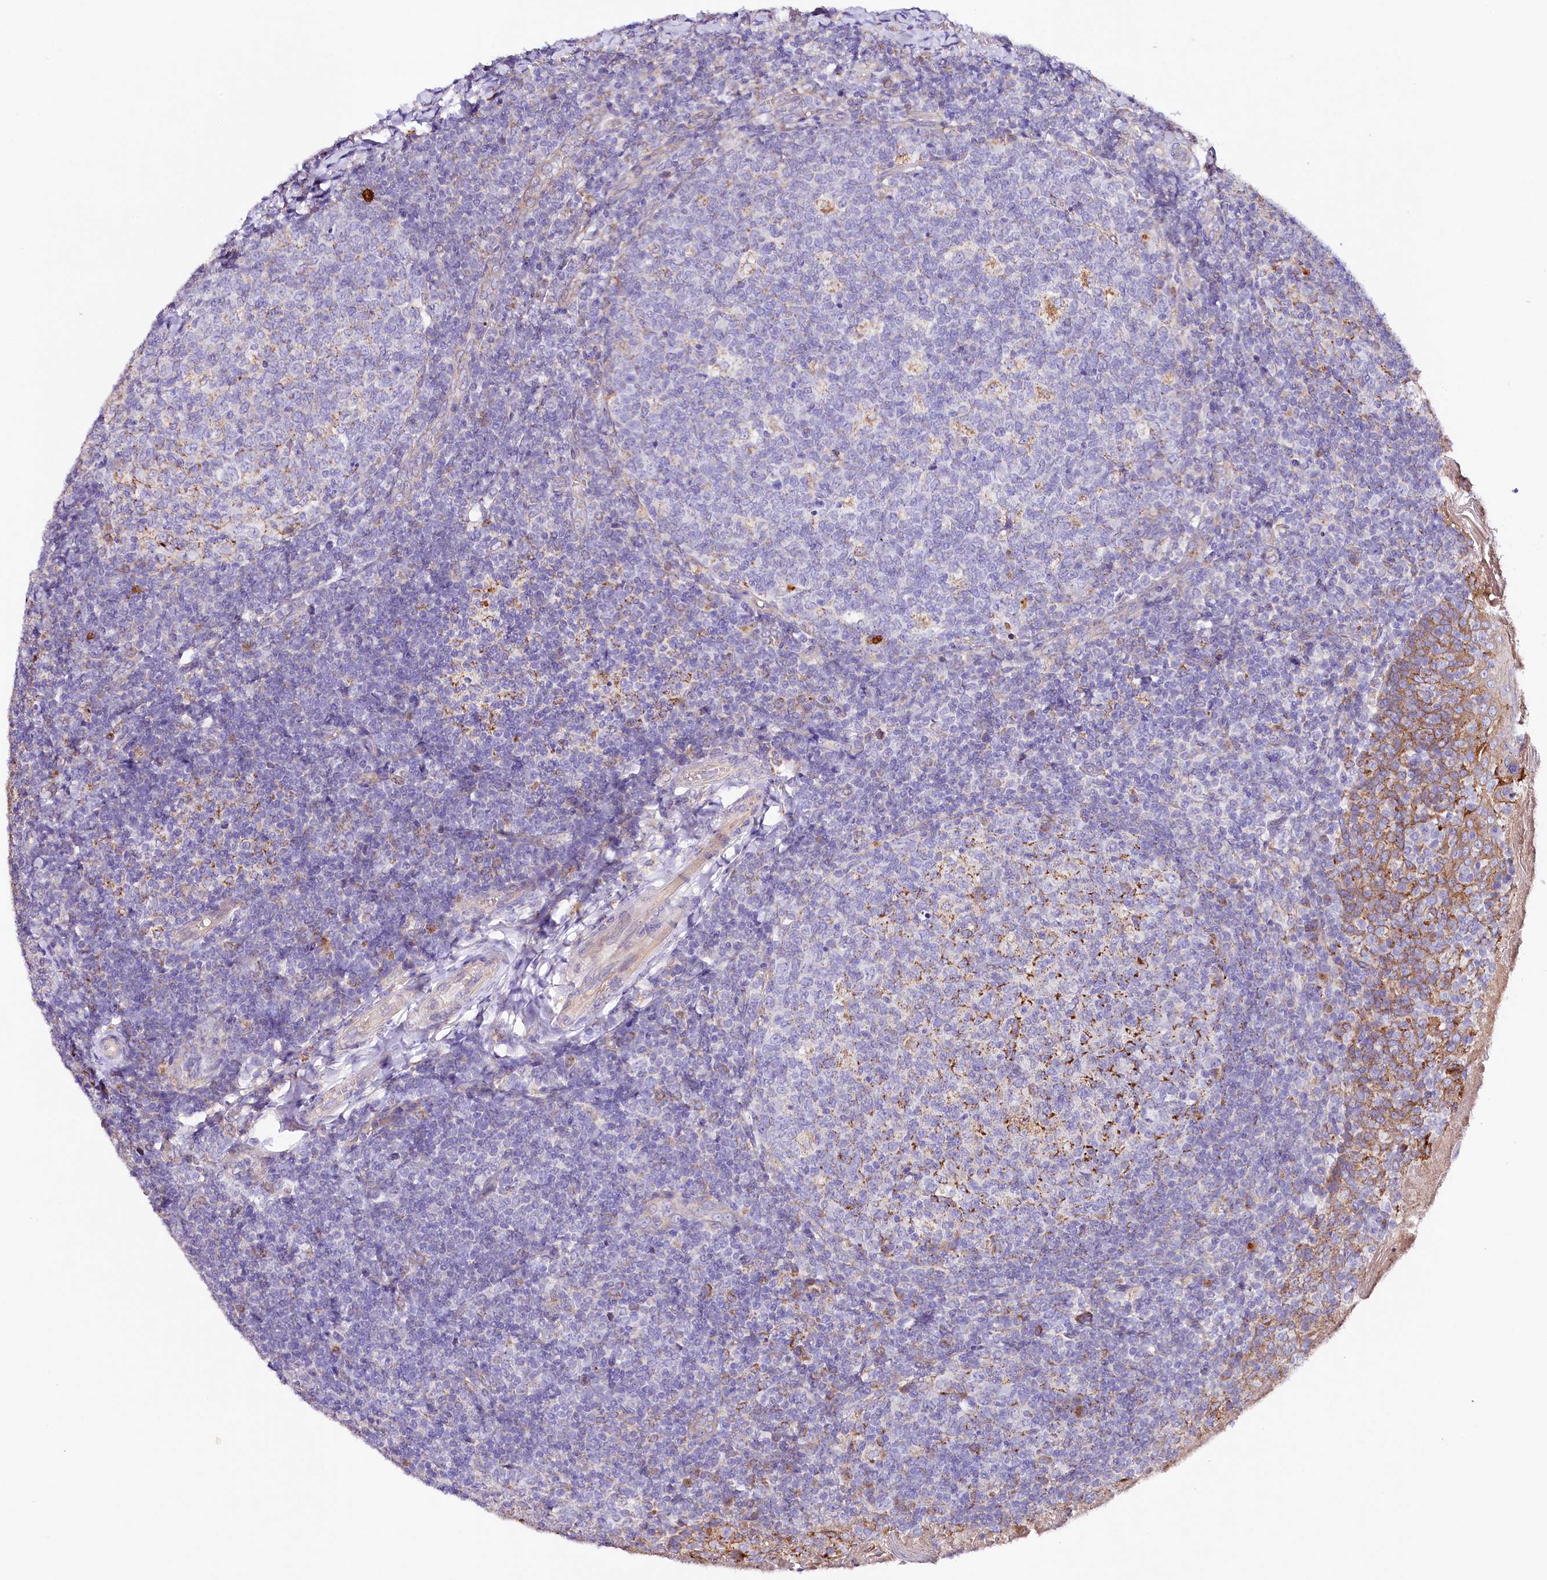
{"staining": {"intensity": "strong", "quantity": "<25%", "location": "cytoplasmic/membranous"}, "tissue": "tonsil", "cell_type": "Germinal center cells", "image_type": "normal", "snomed": [{"axis": "morphology", "description": "Normal tissue, NOS"}, {"axis": "topography", "description": "Tonsil"}], "caption": "IHC histopathology image of benign tonsil: tonsil stained using IHC reveals medium levels of strong protein expression localized specifically in the cytoplasmic/membranous of germinal center cells, appearing as a cytoplasmic/membranous brown color.", "gene": "SACM1L", "patient": {"sex": "female", "age": 19}}